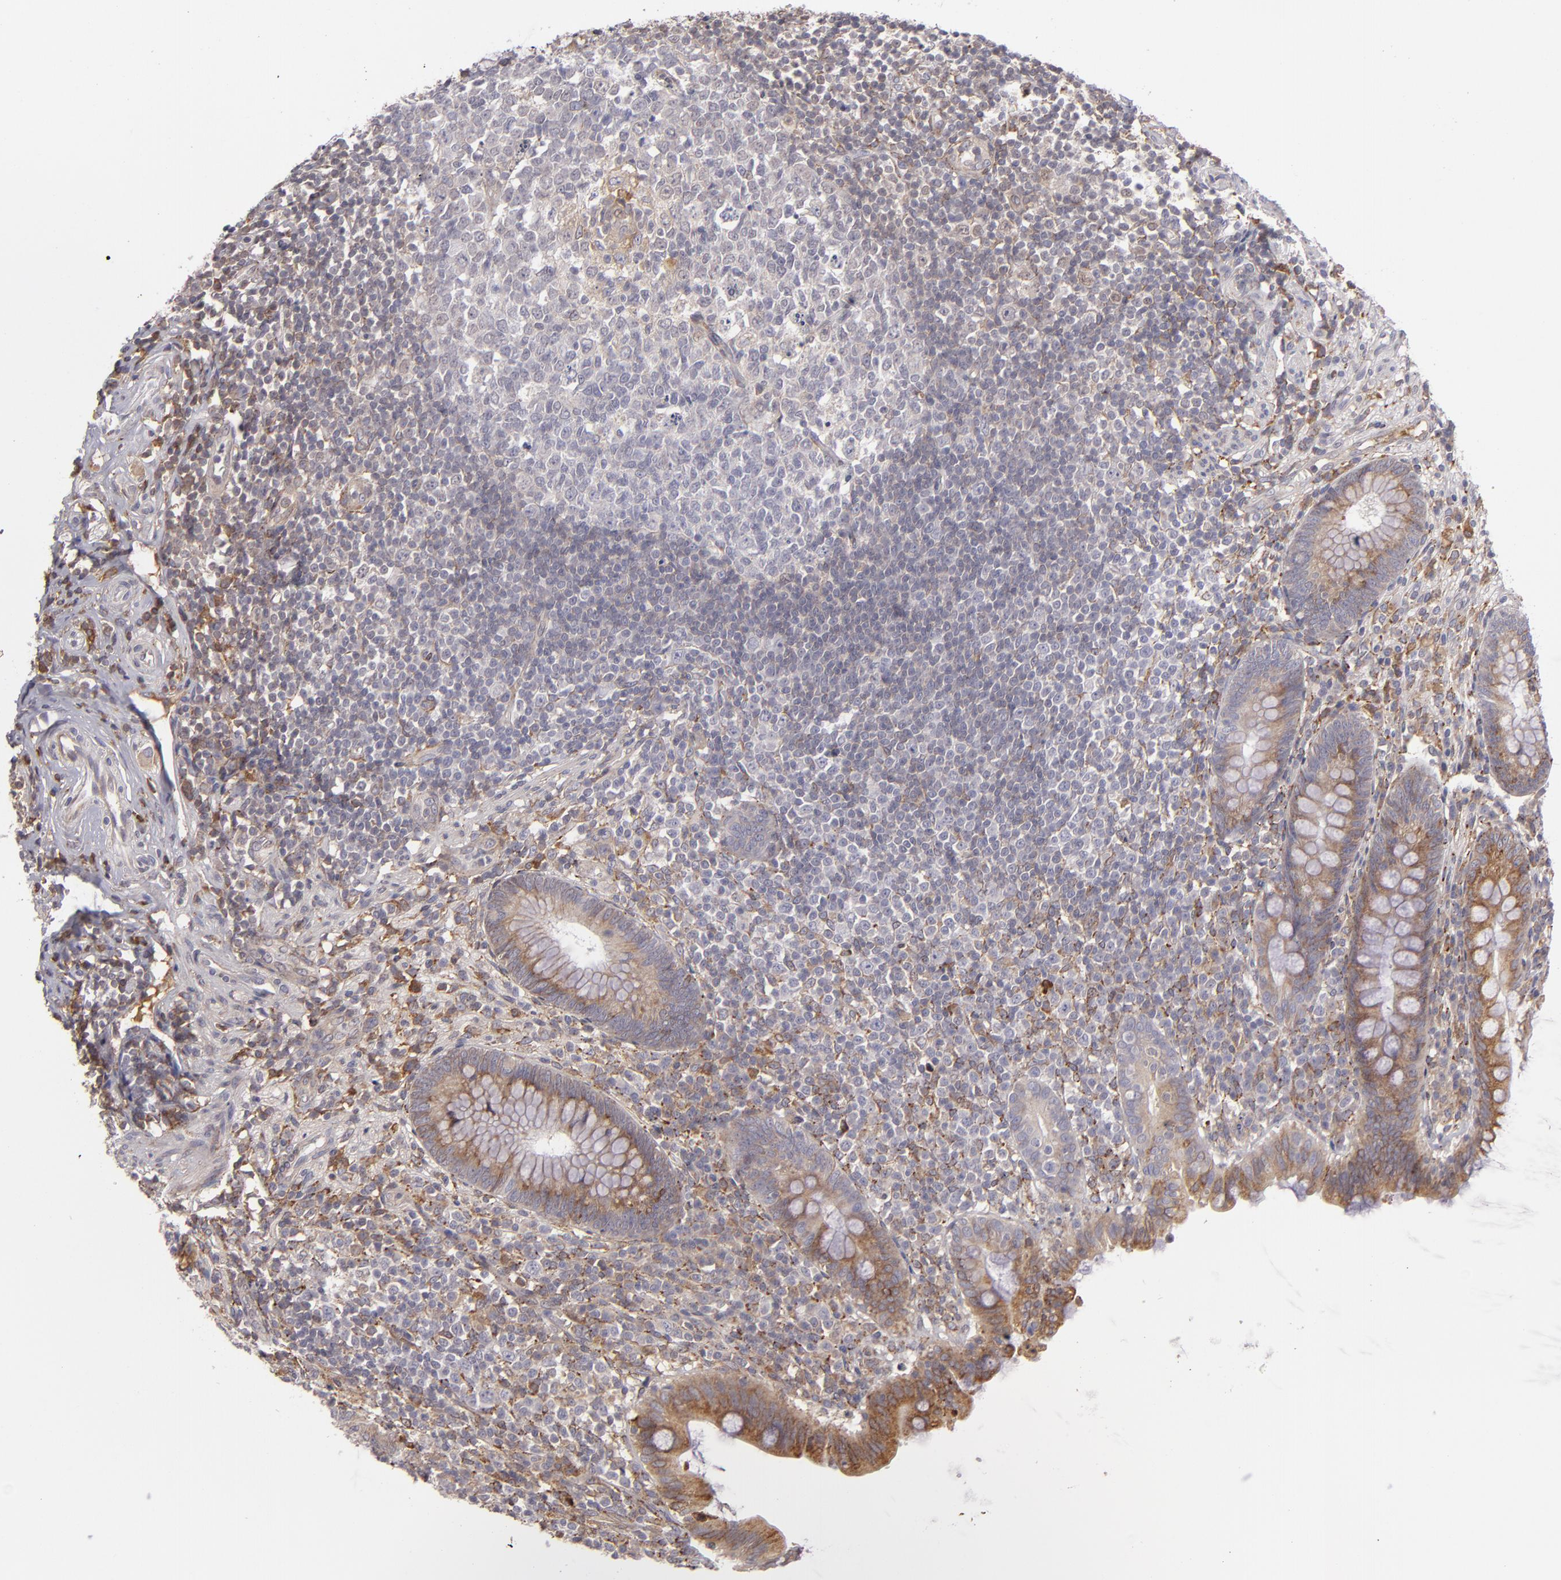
{"staining": {"intensity": "moderate", "quantity": ">75%", "location": "cytoplasmic/membranous"}, "tissue": "appendix", "cell_type": "Glandular cells", "image_type": "normal", "snomed": [{"axis": "morphology", "description": "Normal tissue, NOS"}, {"axis": "topography", "description": "Appendix"}], "caption": "Human appendix stained with a brown dye demonstrates moderate cytoplasmic/membranous positive positivity in approximately >75% of glandular cells.", "gene": "CFB", "patient": {"sex": "female", "age": 66}}